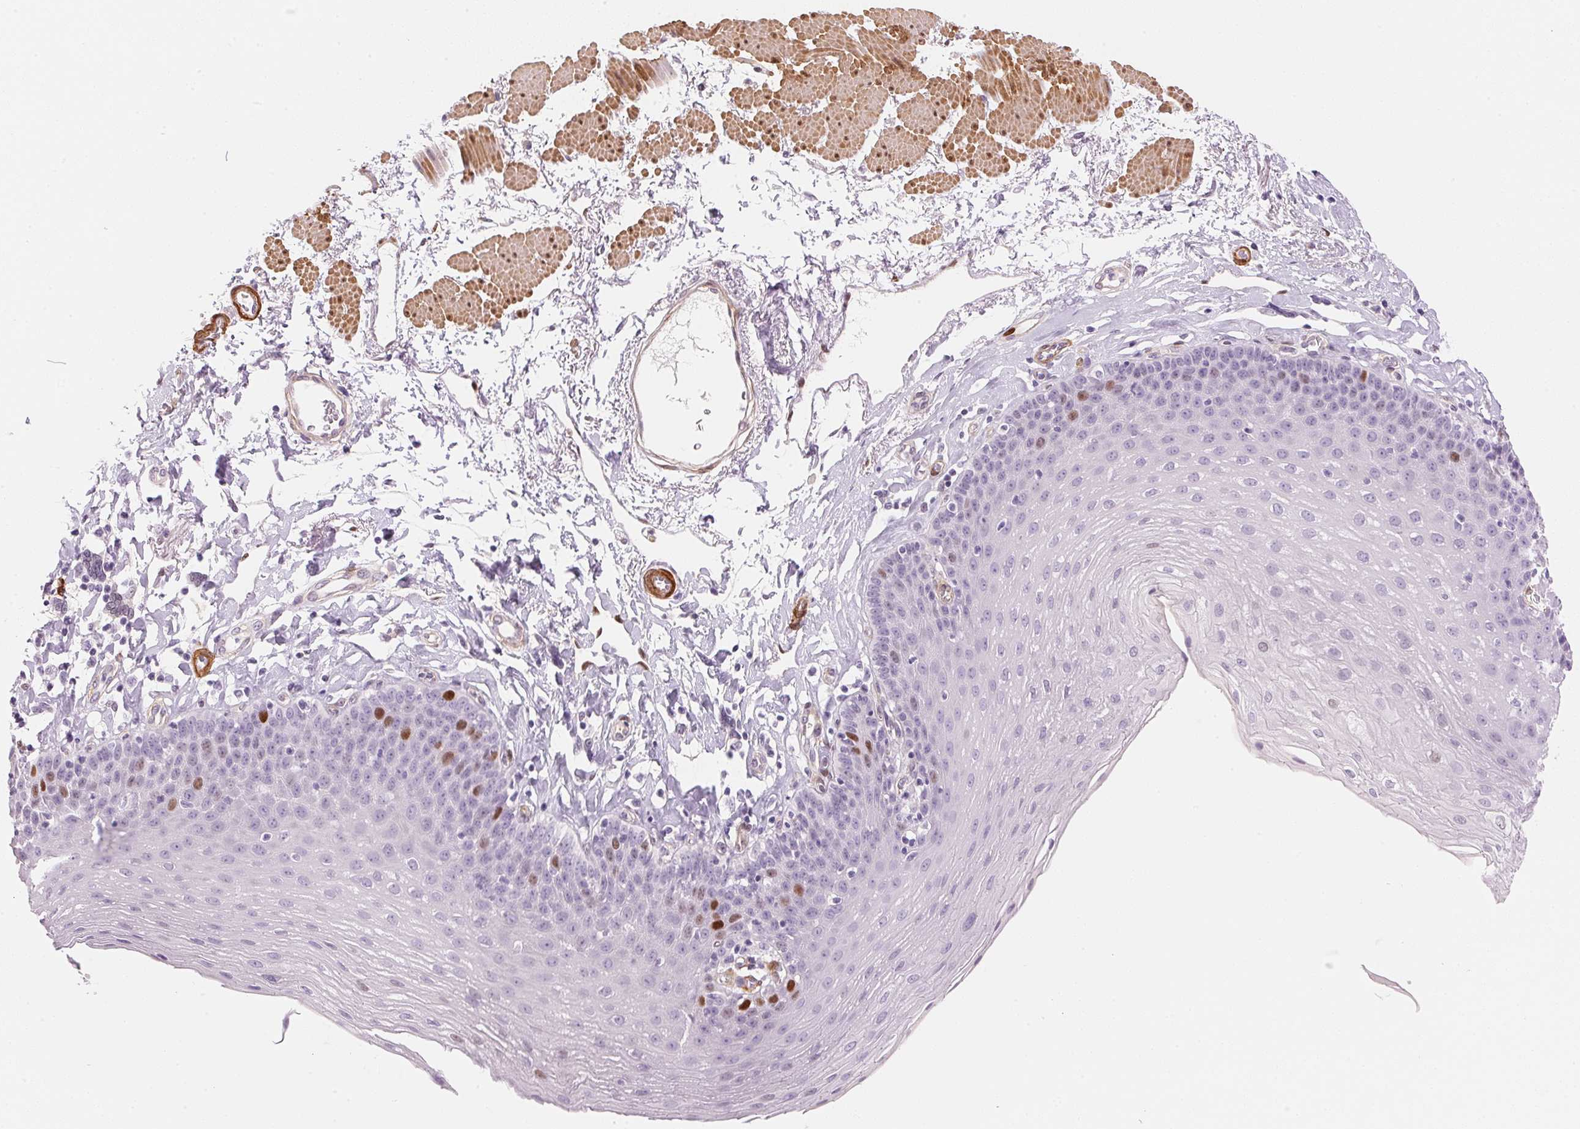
{"staining": {"intensity": "strong", "quantity": "<25%", "location": "nuclear"}, "tissue": "esophagus", "cell_type": "Squamous epithelial cells", "image_type": "normal", "snomed": [{"axis": "morphology", "description": "Normal tissue, NOS"}, {"axis": "topography", "description": "Esophagus"}], "caption": "This photomicrograph shows benign esophagus stained with immunohistochemistry (IHC) to label a protein in brown. The nuclear of squamous epithelial cells show strong positivity for the protein. Nuclei are counter-stained blue.", "gene": "SMTN", "patient": {"sex": "female", "age": 81}}